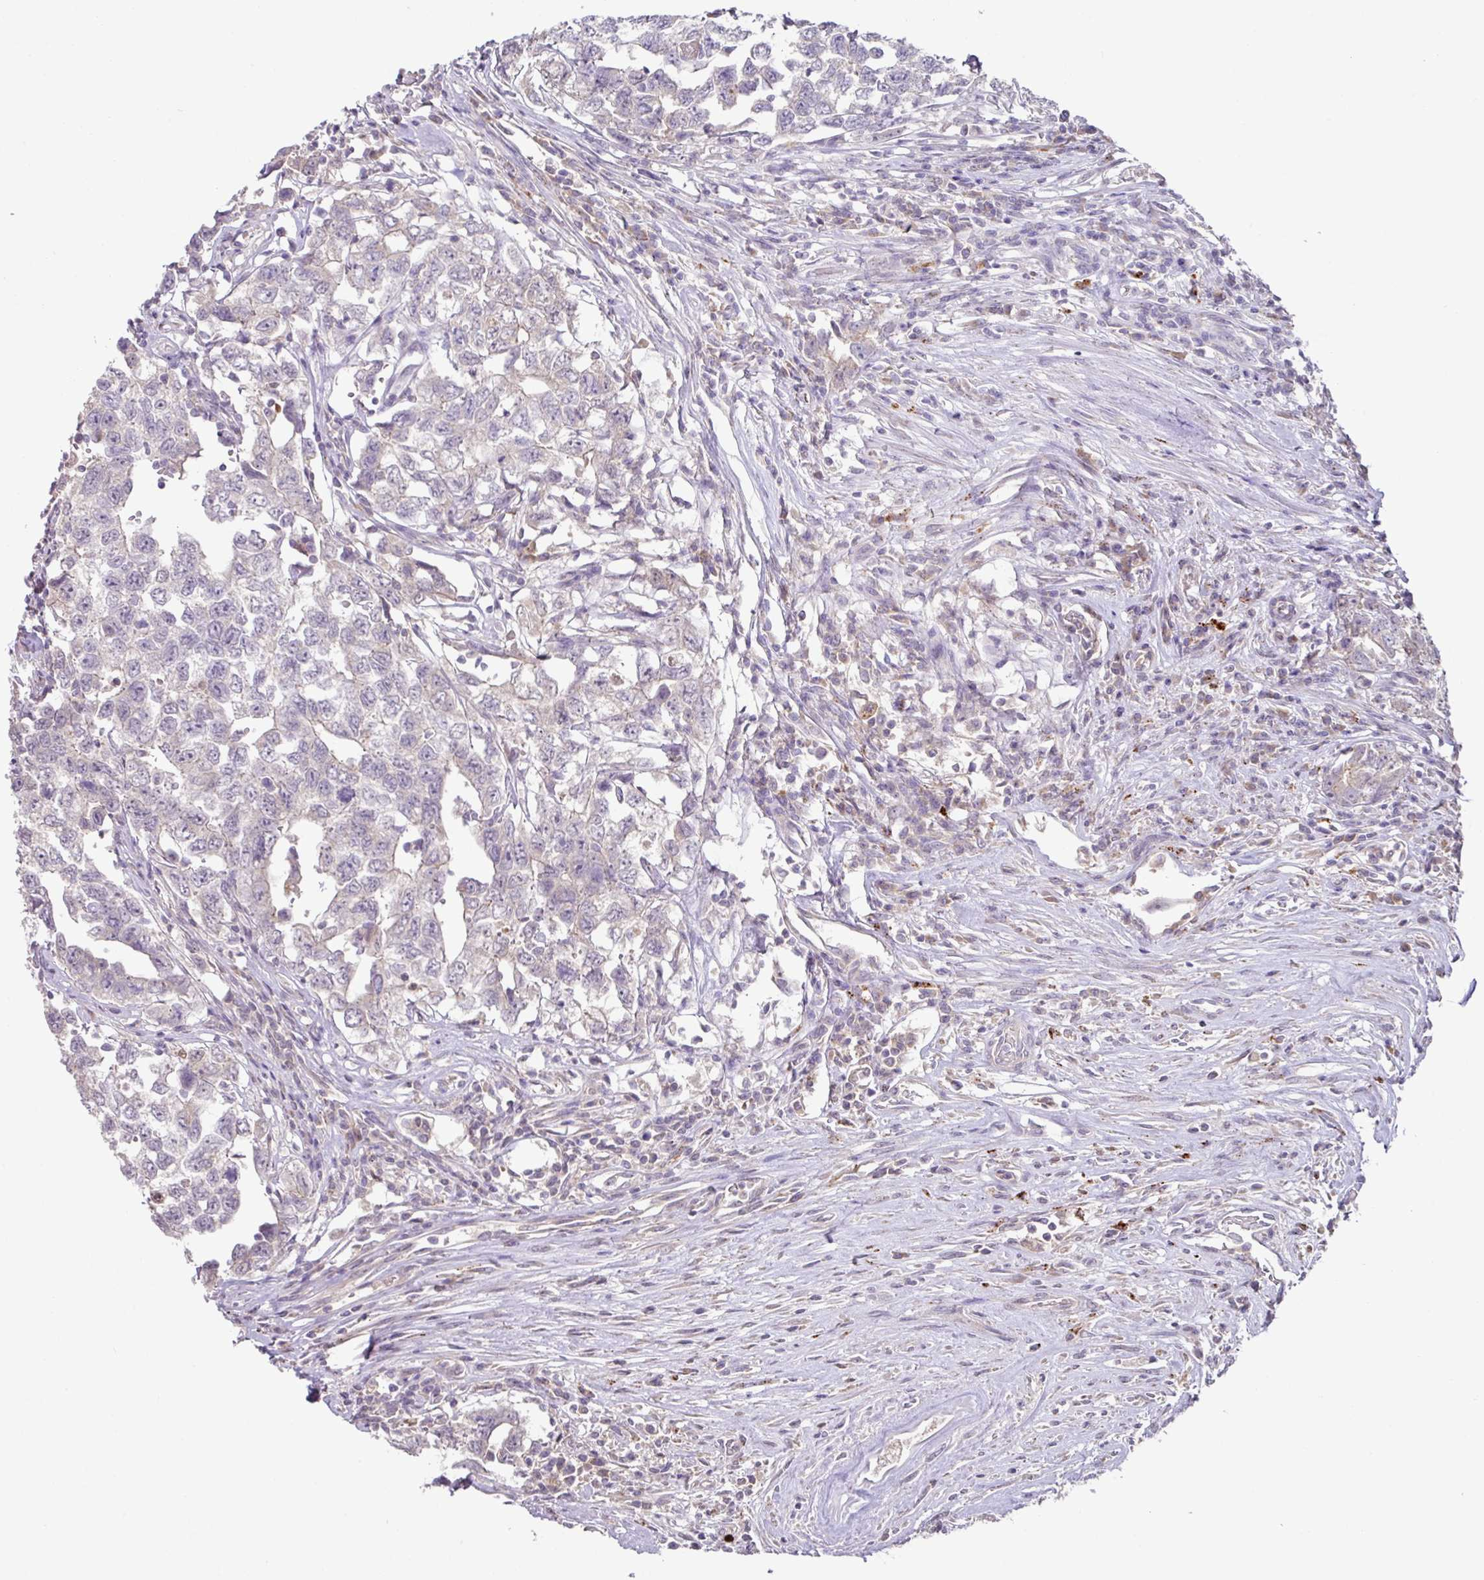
{"staining": {"intensity": "negative", "quantity": "none", "location": "none"}, "tissue": "testis cancer", "cell_type": "Tumor cells", "image_type": "cancer", "snomed": [{"axis": "morphology", "description": "Carcinoma, Embryonal, NOS"}, {"axis": "topography", "description": "Testis"}], "caption": "This histopathology image is of testis embryonal carcinoma stained with immunohistochemistry (IHC) to label a protein in brown with the nuclei are counter-stained blue. There is no staining in tumor cells.", "gene": "PLEKHH3", "patient": {"sex": "male", "age": 22}}